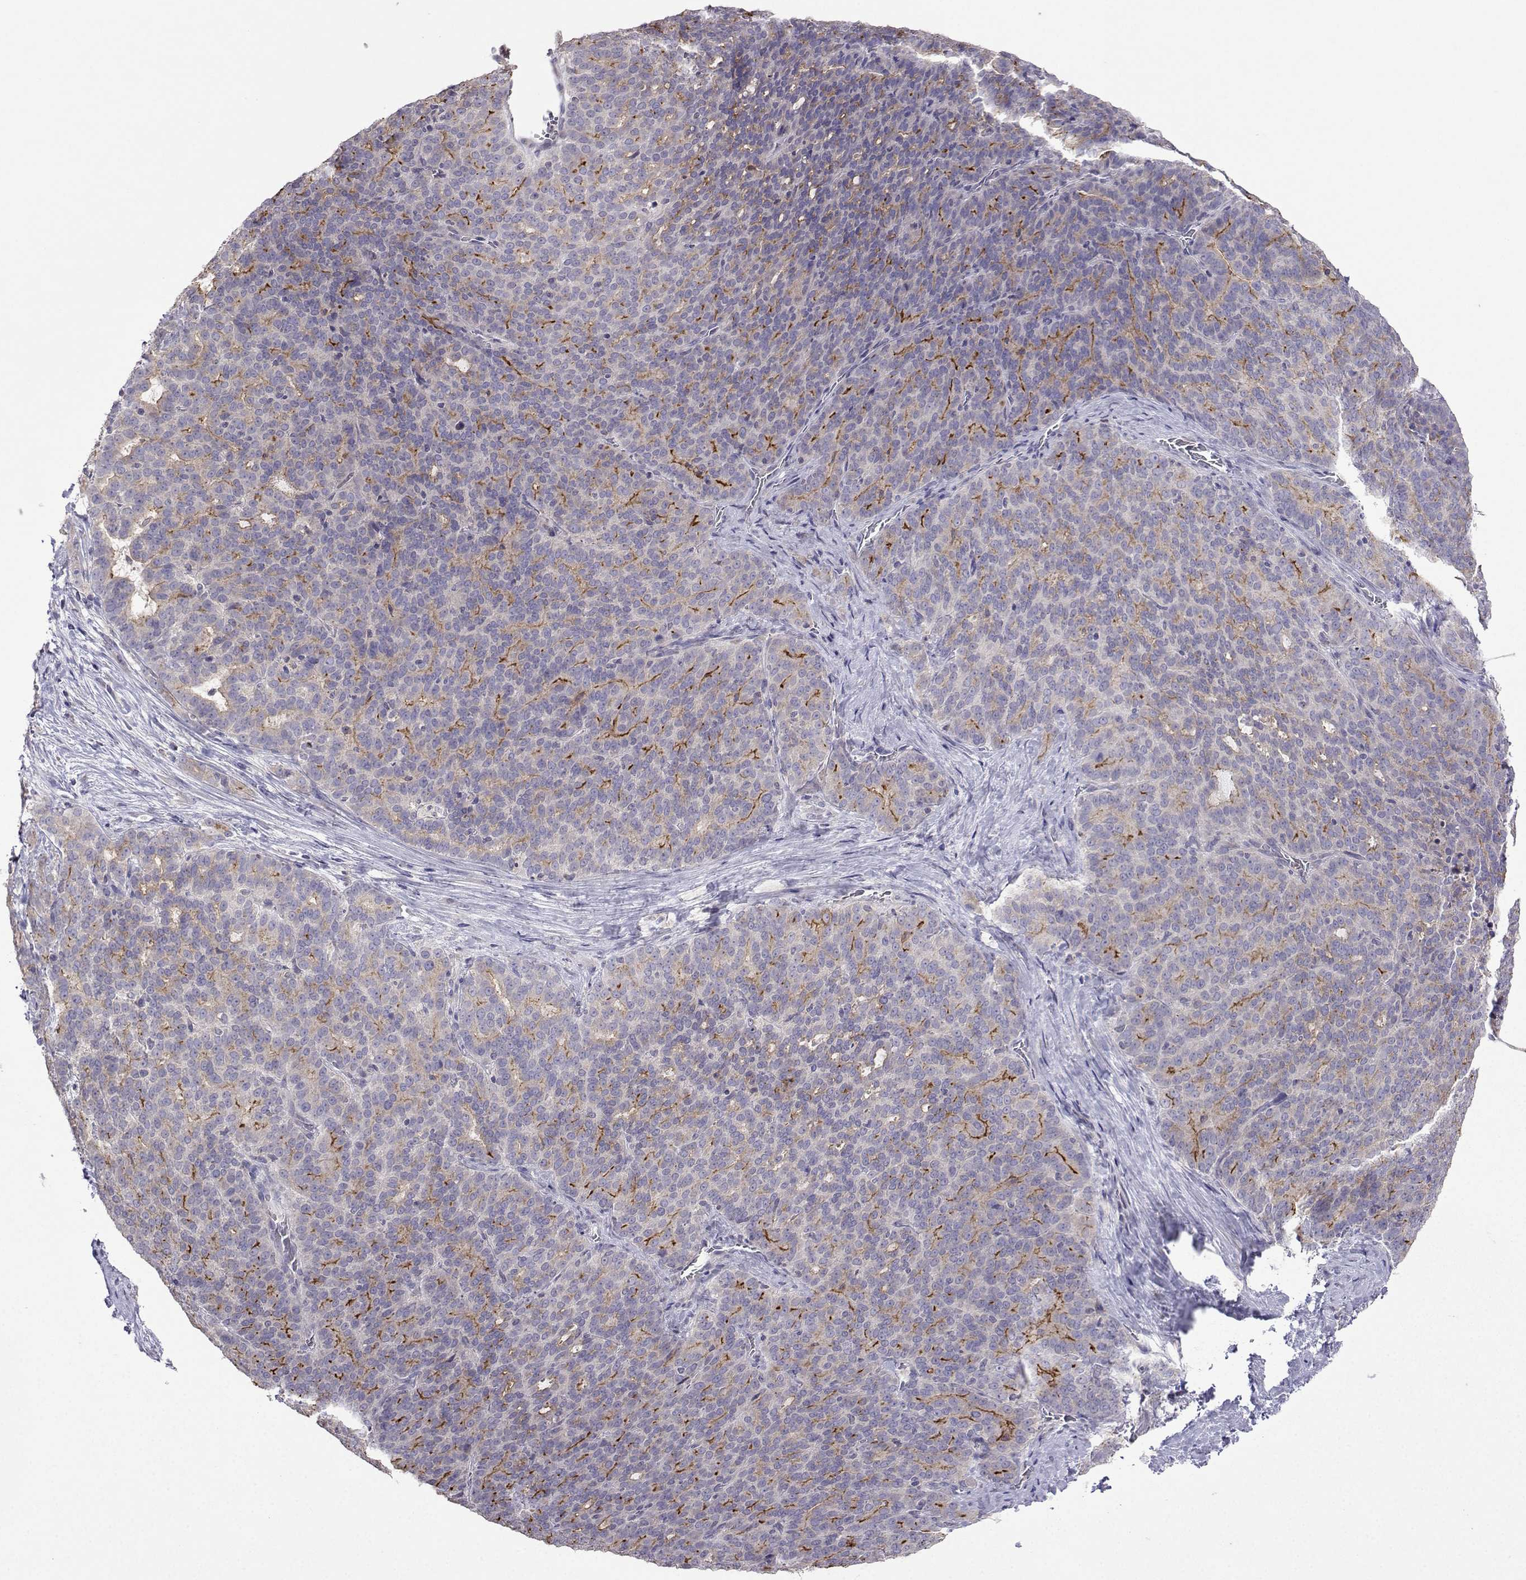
{"staining": {"intensity": "strong", "quantity": "<25%", "location": "cytoplasmic/membranous"}, "tissue": "liver cancer", "cell_type": "Tumor cells", "image_type": "cancer", "snomed": [{"axis": "morphology", "description": "Cholangiocarcinoma"}, {"axis": "topography", "description": "Liver"}], "caption": "Immunohistochemistry (IHC) staining of liver cholangiocarcinoma, which exhibits medium levels of strong cytoplasmic/membranous expression in approximately <25% of tumor cells indicating strong cytoplasmic/membranous protein staining. The staining was performed using DAB (brown) for protein detection and nuclei were counterstained in hematoxylin (blue).", "gene": "FCAMR", "patient": {"sex": "female", "age": 47}}